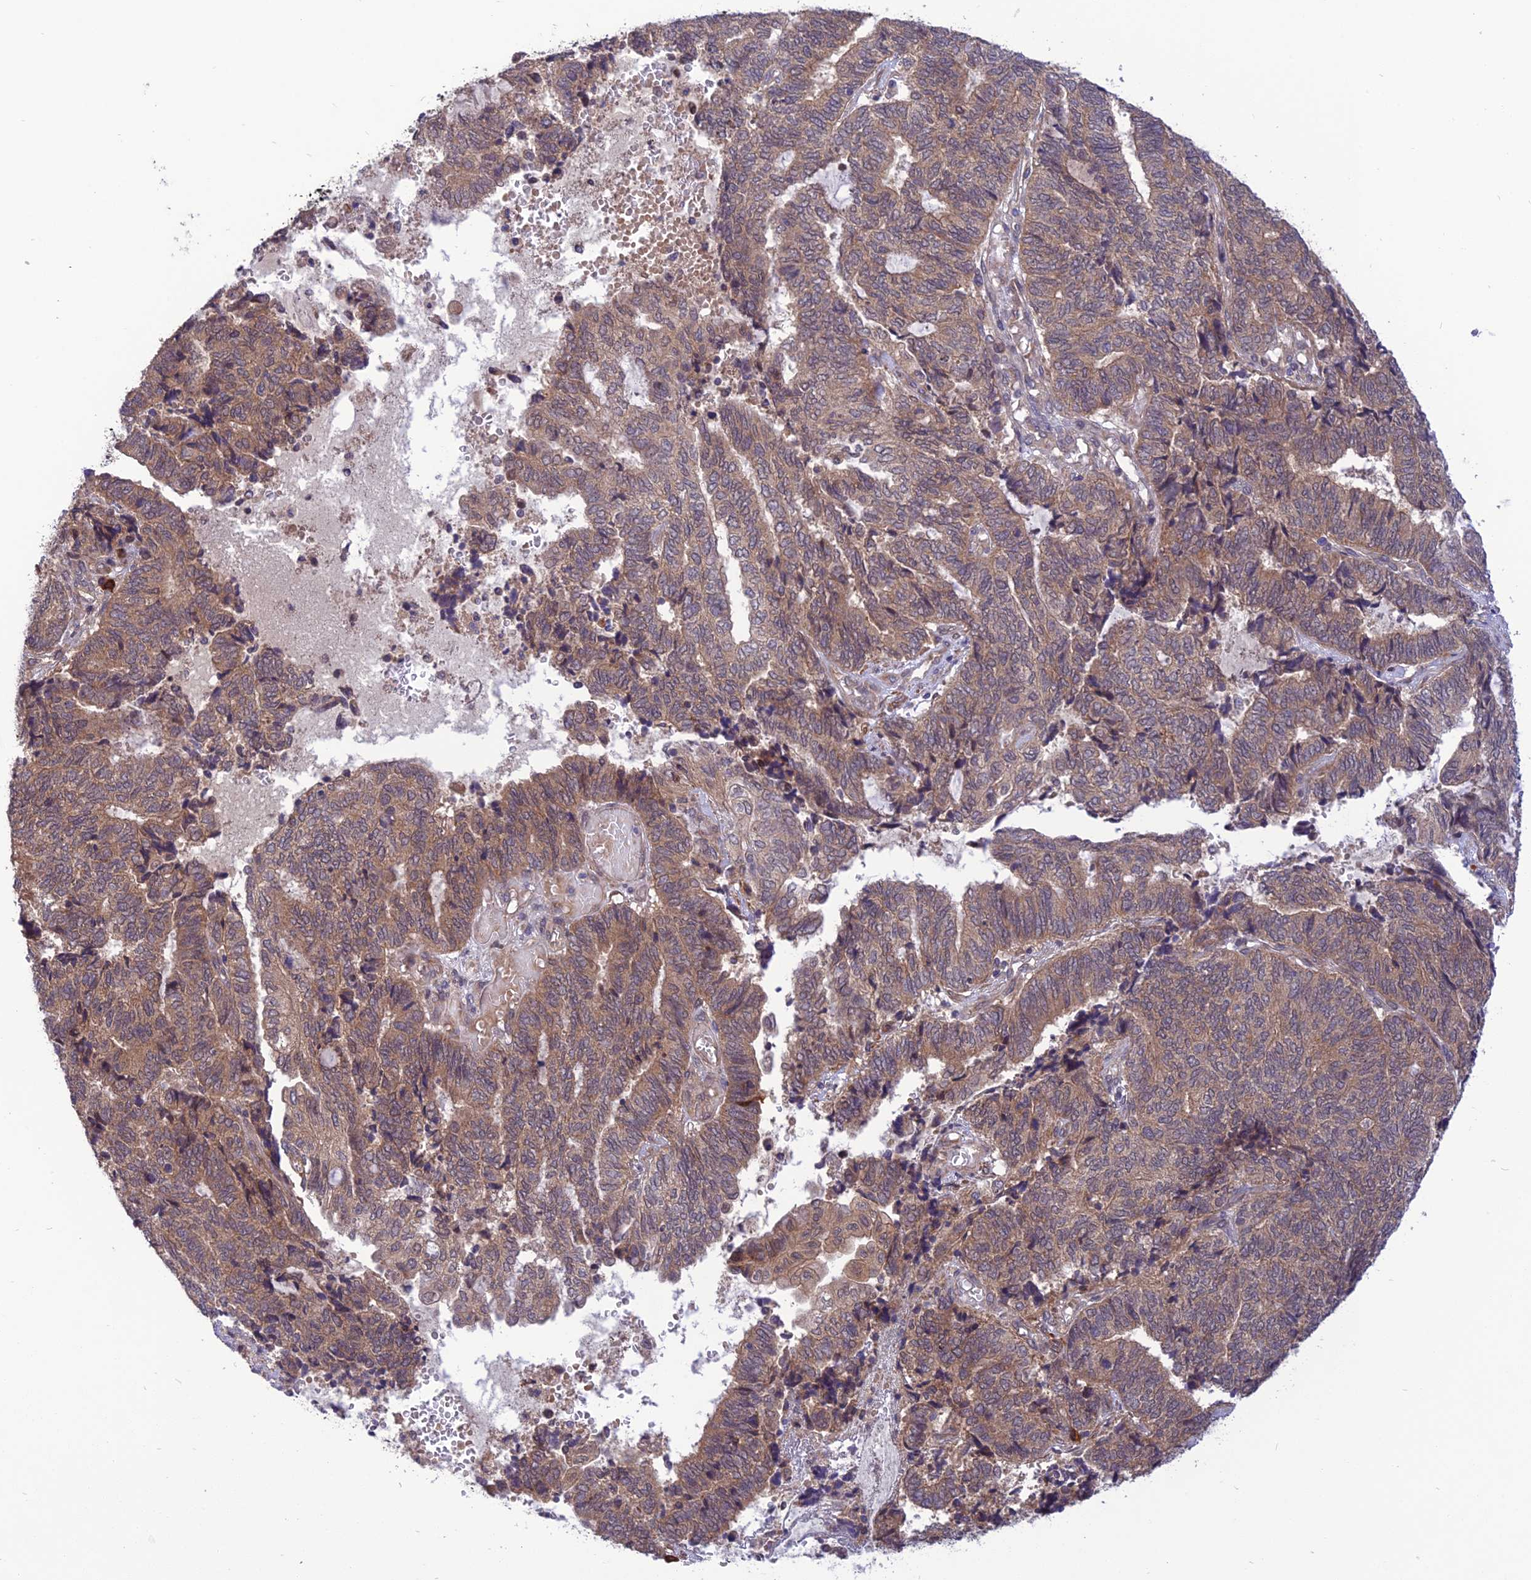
{"staining": {"intensity": "weak", "quantity": ">75%", "location": "cytoplasmic/membranous"}, "tissue": "endometrial cancer", "cell_type": "Tumor cells", "image_type": "cancer", "snomed": [{"axis": "morphology", "description": "Adenocarcinoma, NOS"}, {"axis": "topography", "description": "Uterus"}, {"axis": "topography", "description": "Endometrium"}], "caption": "Protein expression analysis of adenocarcinoma (endometrial) shows weak cytoplasmic/membranous staining in approximately >75% of tumor cells.", "gene": "UROS", "patient": {"sex": "female", "age": 70}}